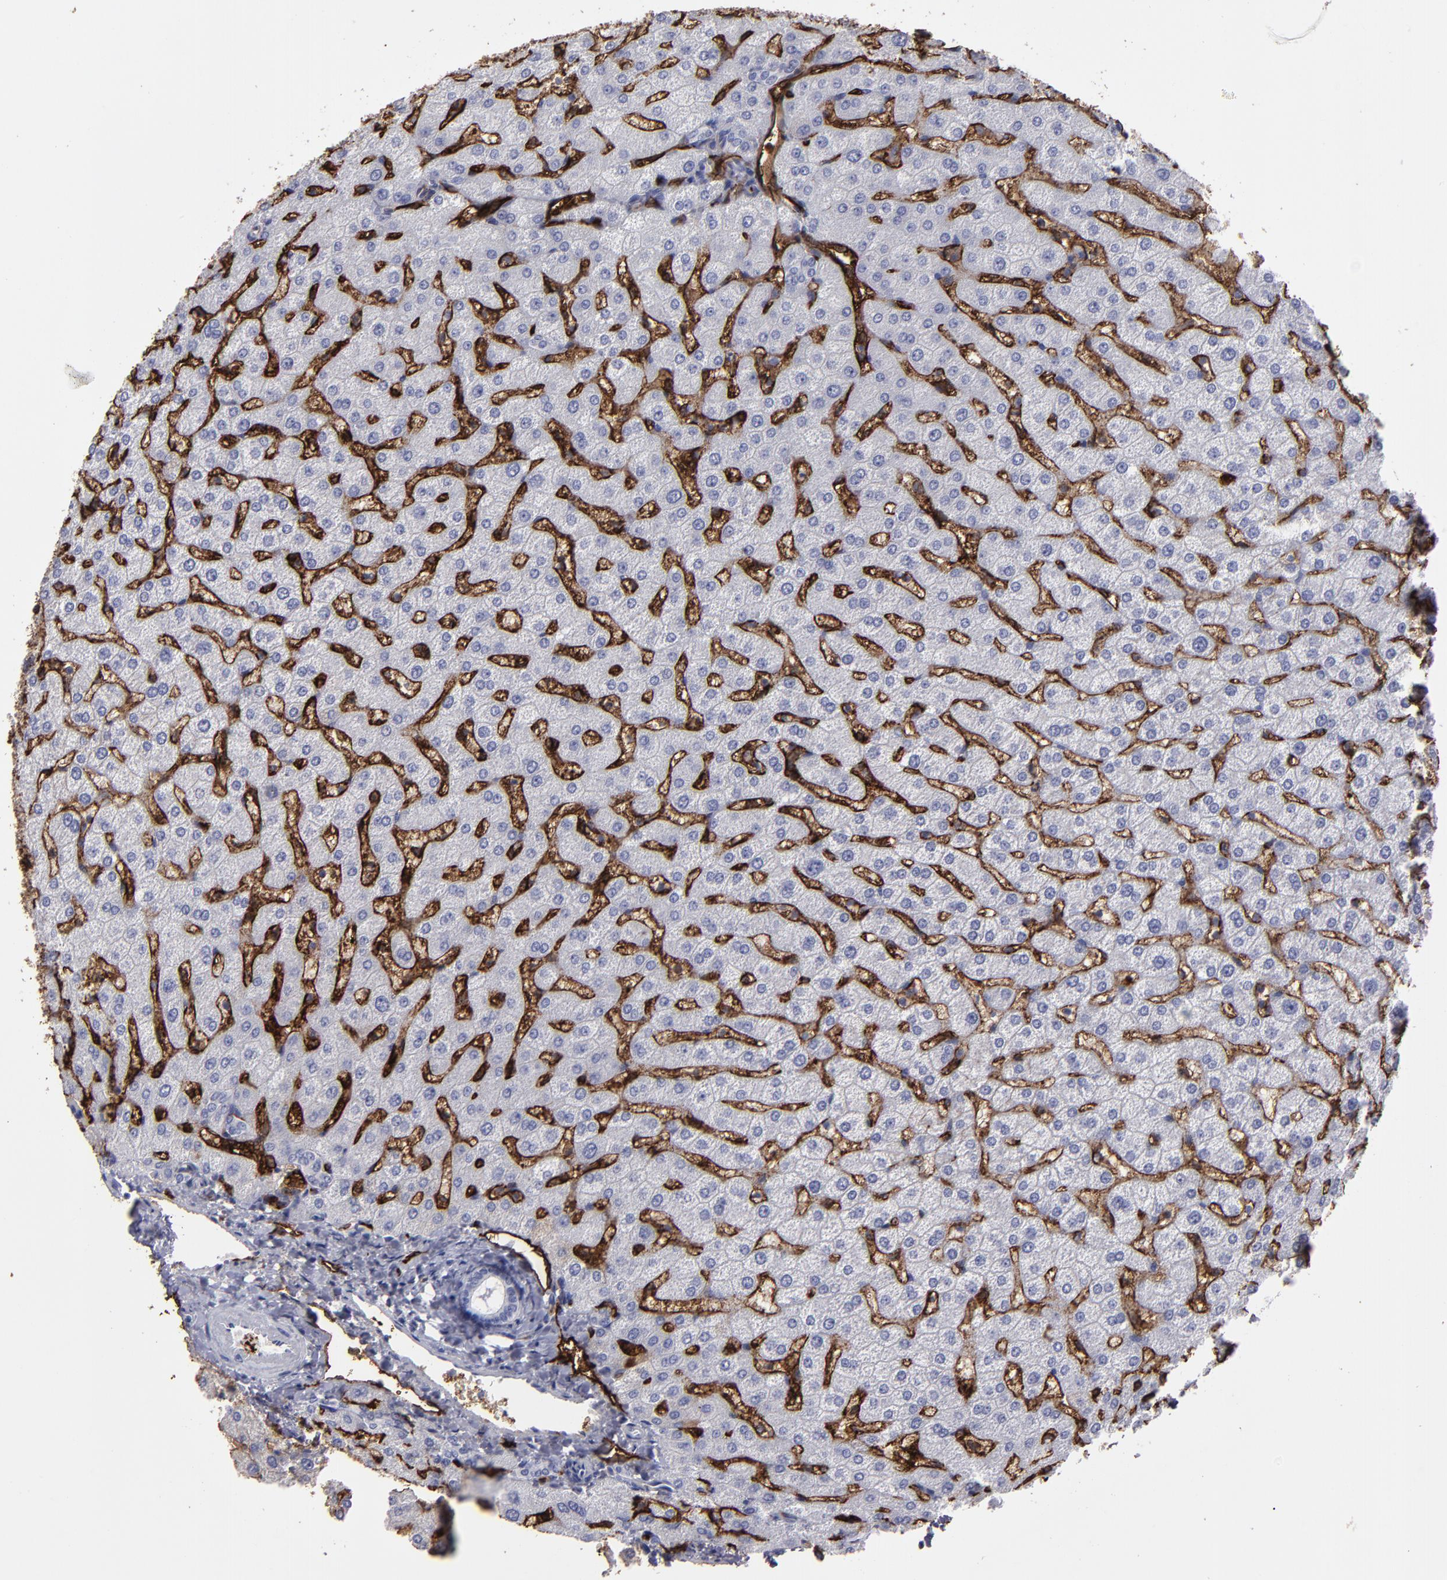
{"staining": {"intensity": "negative", "quantity": "none", "location": "none"}, "tissue": "liver", "cell_type": "Cholangiocytes", "image_type": "normal", "snomed": [{"axis": "morphology", "description": "Normal tissue, NOS"}, {"axis": "morphology", "description": "Fibrosis, NOS"}, {"axis": "topography", "description": "Liver"}], "caption": "Immunohistochemistry image of normal liver stained for a protein (brown), which exhibits no staining in cholangiocytes. (Stains: DAB immunohistochemistry with hematoxylin counter stain, Microscopy: brightfield microscopy at high magnification).", "gene": "CD36", "patient": {"sex": "female", "age": 29}}